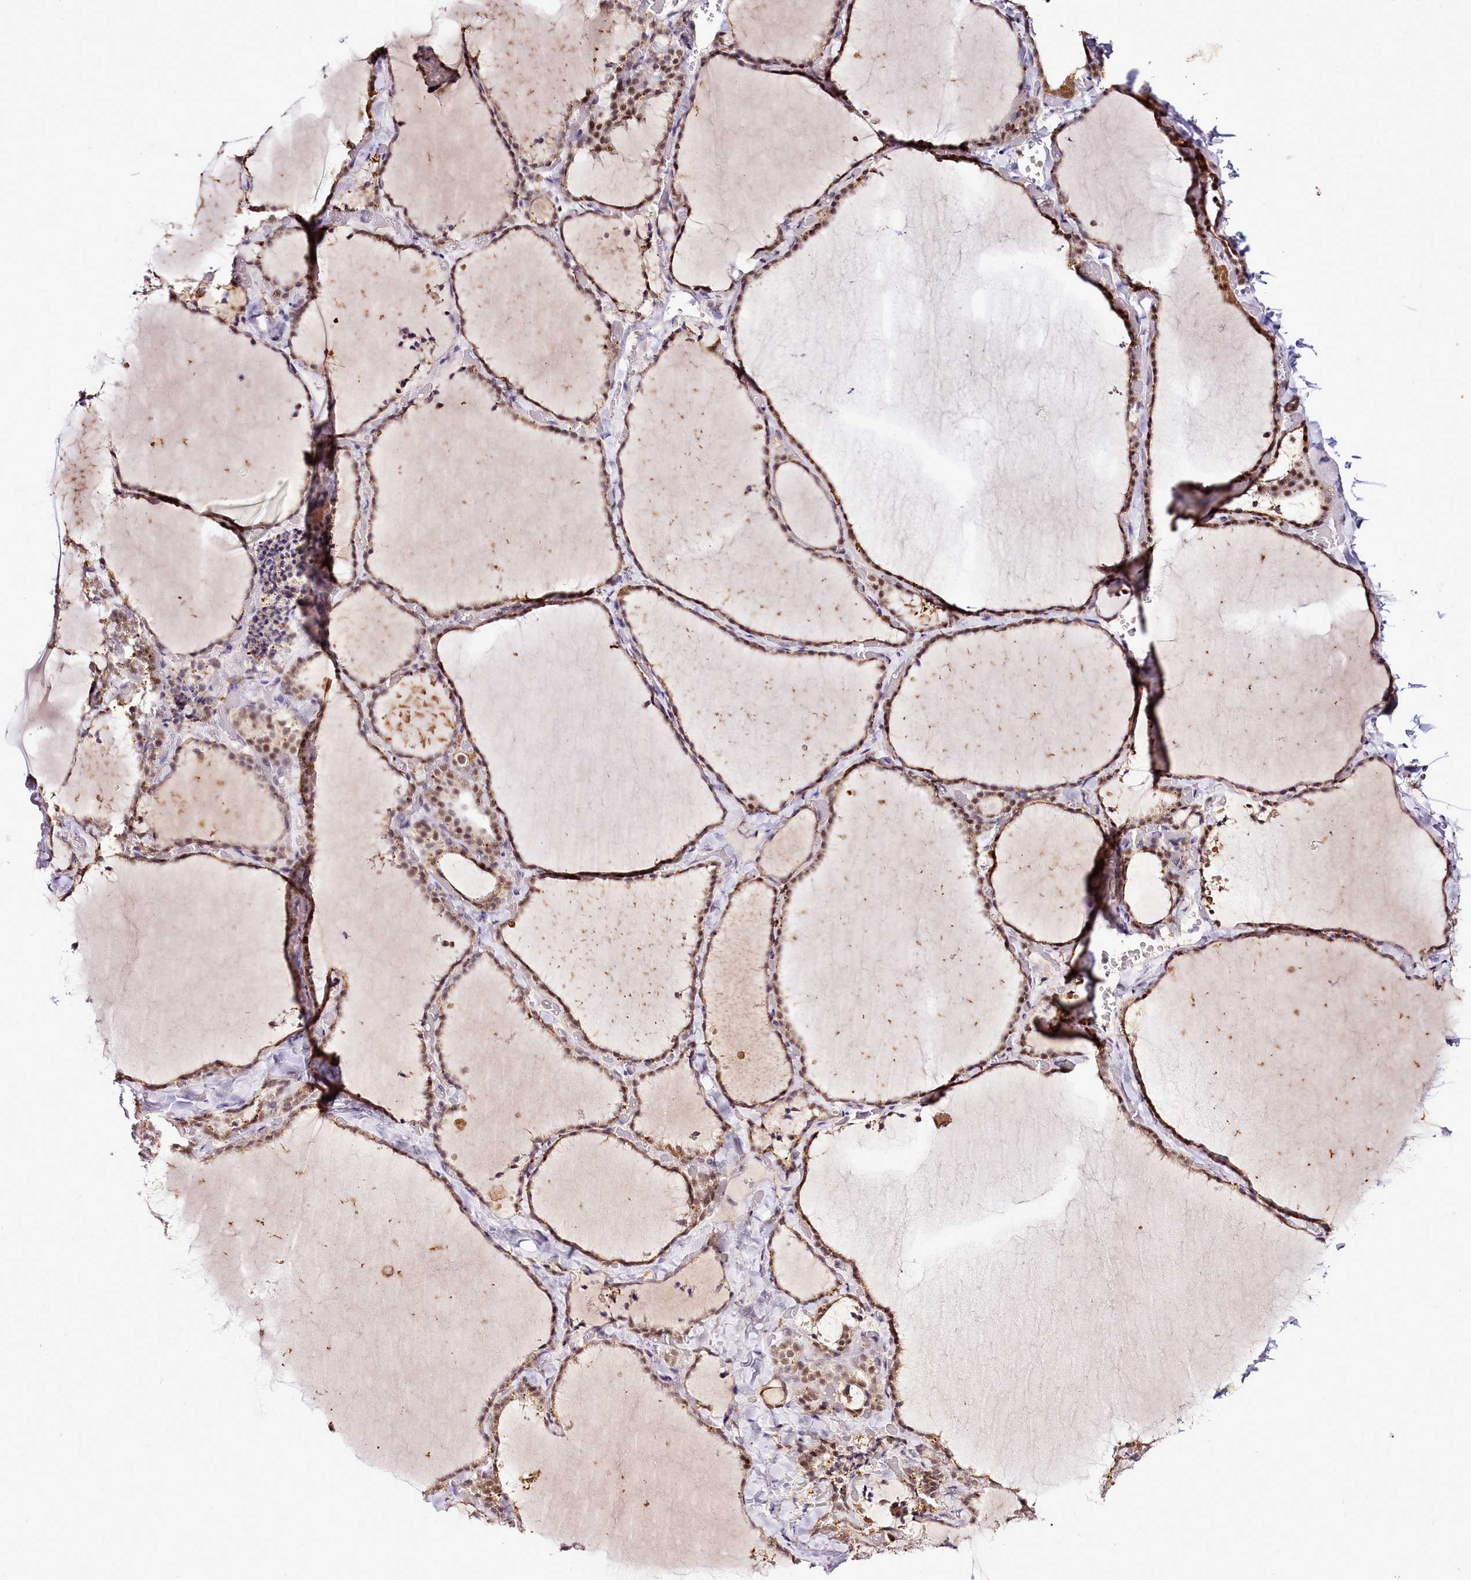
{"staining": {"intensity": "moderate", "quantity": ">75%", "location": "cytoplasmic/membranous,nuclear"}, "tissue": "thyroid gland", "cell_type": "Glandular cells", "image_type": "normal", "snomed": [{"axis": "morphology", "description": "Normal tissue, NOS"}, {"axis": "topography", "description": "Thyroid gland"}], "caption": "A brown stain labels moderate cytoplasmic/membranous,nuclear positivity of a protein in glandular cells of normal human thyroid gland. The staining was performed using DAB (3,3'-diaminobenzidine) to visualize the protein expression in brown, while the nuclei were stained in blue with hematoxylin (Magnification: 20x).", "gene": "EDIL3", "patient": {"sex": "female", "age": 22}}